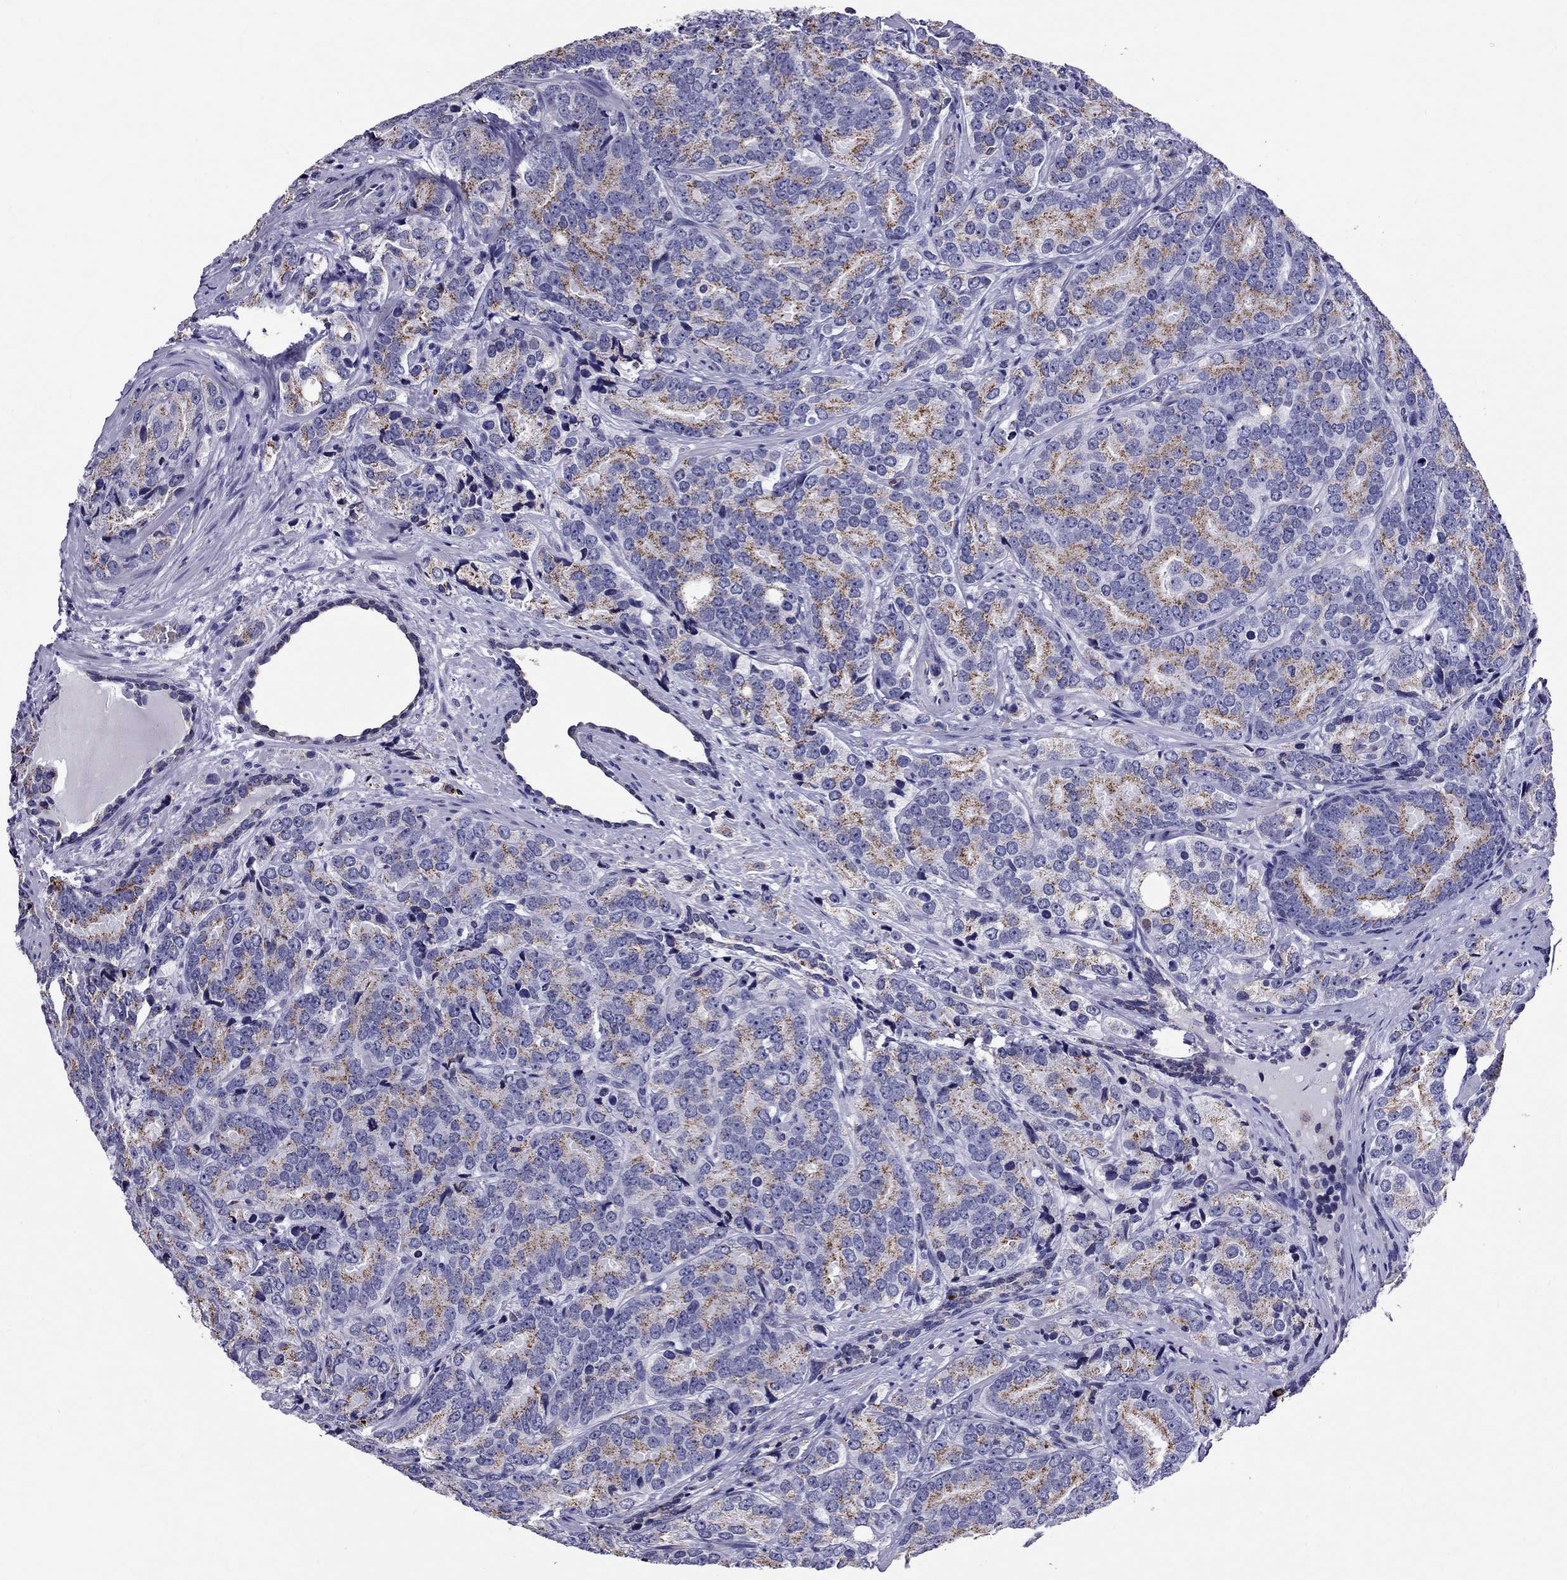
{"staining": {"intensity": "weak", "quantity": "25%-75%", "location": "cytoplasmic/membranous"}, "tissue": "prostate cancer", "cell_type": "Tumor cells", "image_type": "cancer", "snomed": [{"axis": "morphology", "description": "Adenocarcinoma, NOS"}, {"axis": "topography", "description": "Prostate"}], "caption": "This is an image of immunohistochemistry staining of prostate cancer, which shows weak staining in the cytoplasmic/membranous of tumor cells.", "gene": "SCG2", "patient": {"sex": "male", "age": 71}}